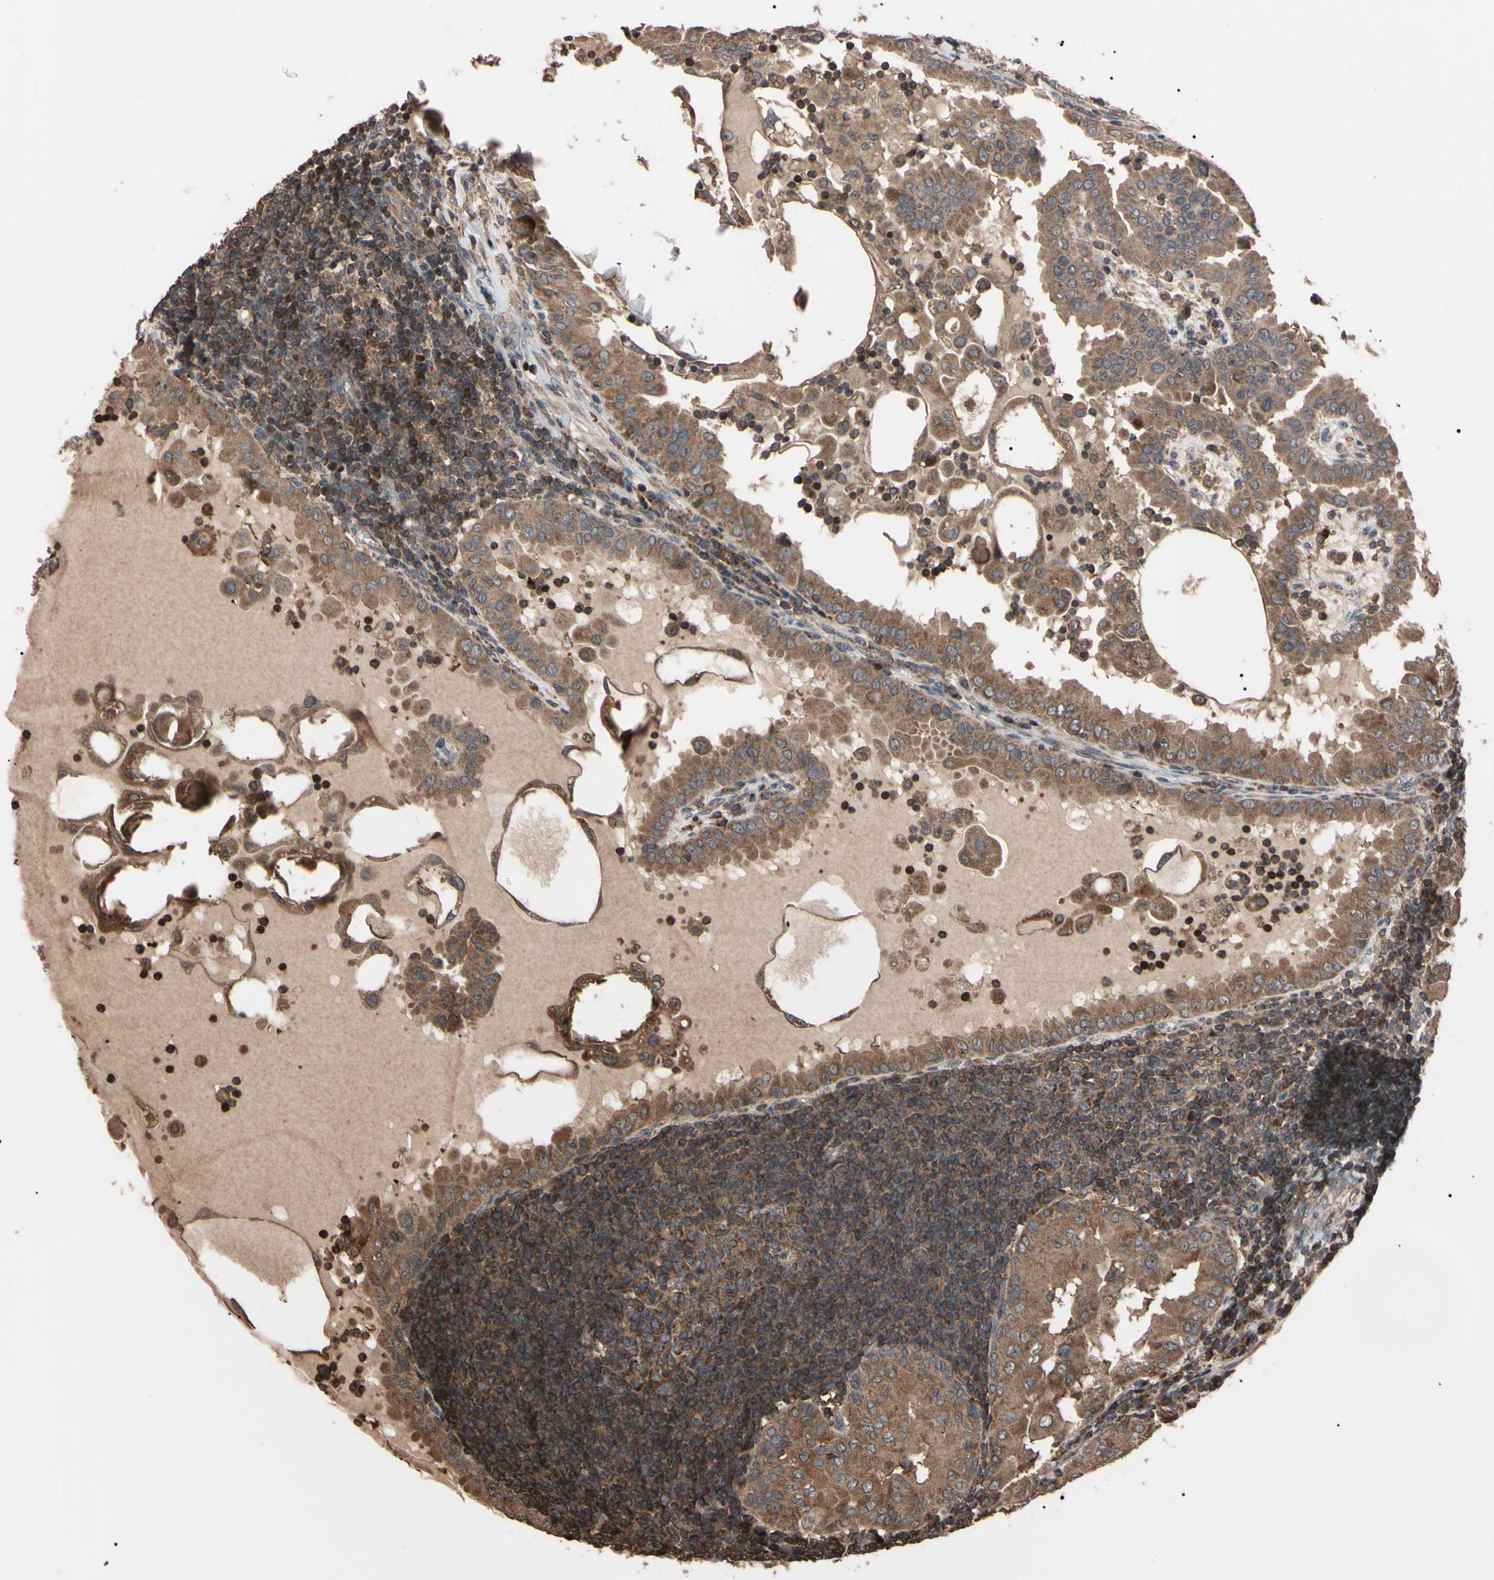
{"staining": {"intensity": "moderate", "quantity": ">75%", "location": "cytoplasmic/membranous"}, "tissue": "thyroid cancer", "cell_type": "Tumor cells", "image_type": "cancer", "snomed": [{"axis": "morphology", "description": "Papillary adenocarcinoma, NOS"}, {"axis": "topography", "description": "Thyroid gland"}], "caption": "This micrograph exhibits IHC staining of thyroid cancer (papillary adenocarcinoma), with medium moderate cytoplasmic/membranous positivity in approximately >75% of tumor cells.", "gene": "TNFRSF1A", "patient": {"sex": "male", "age": 33}}